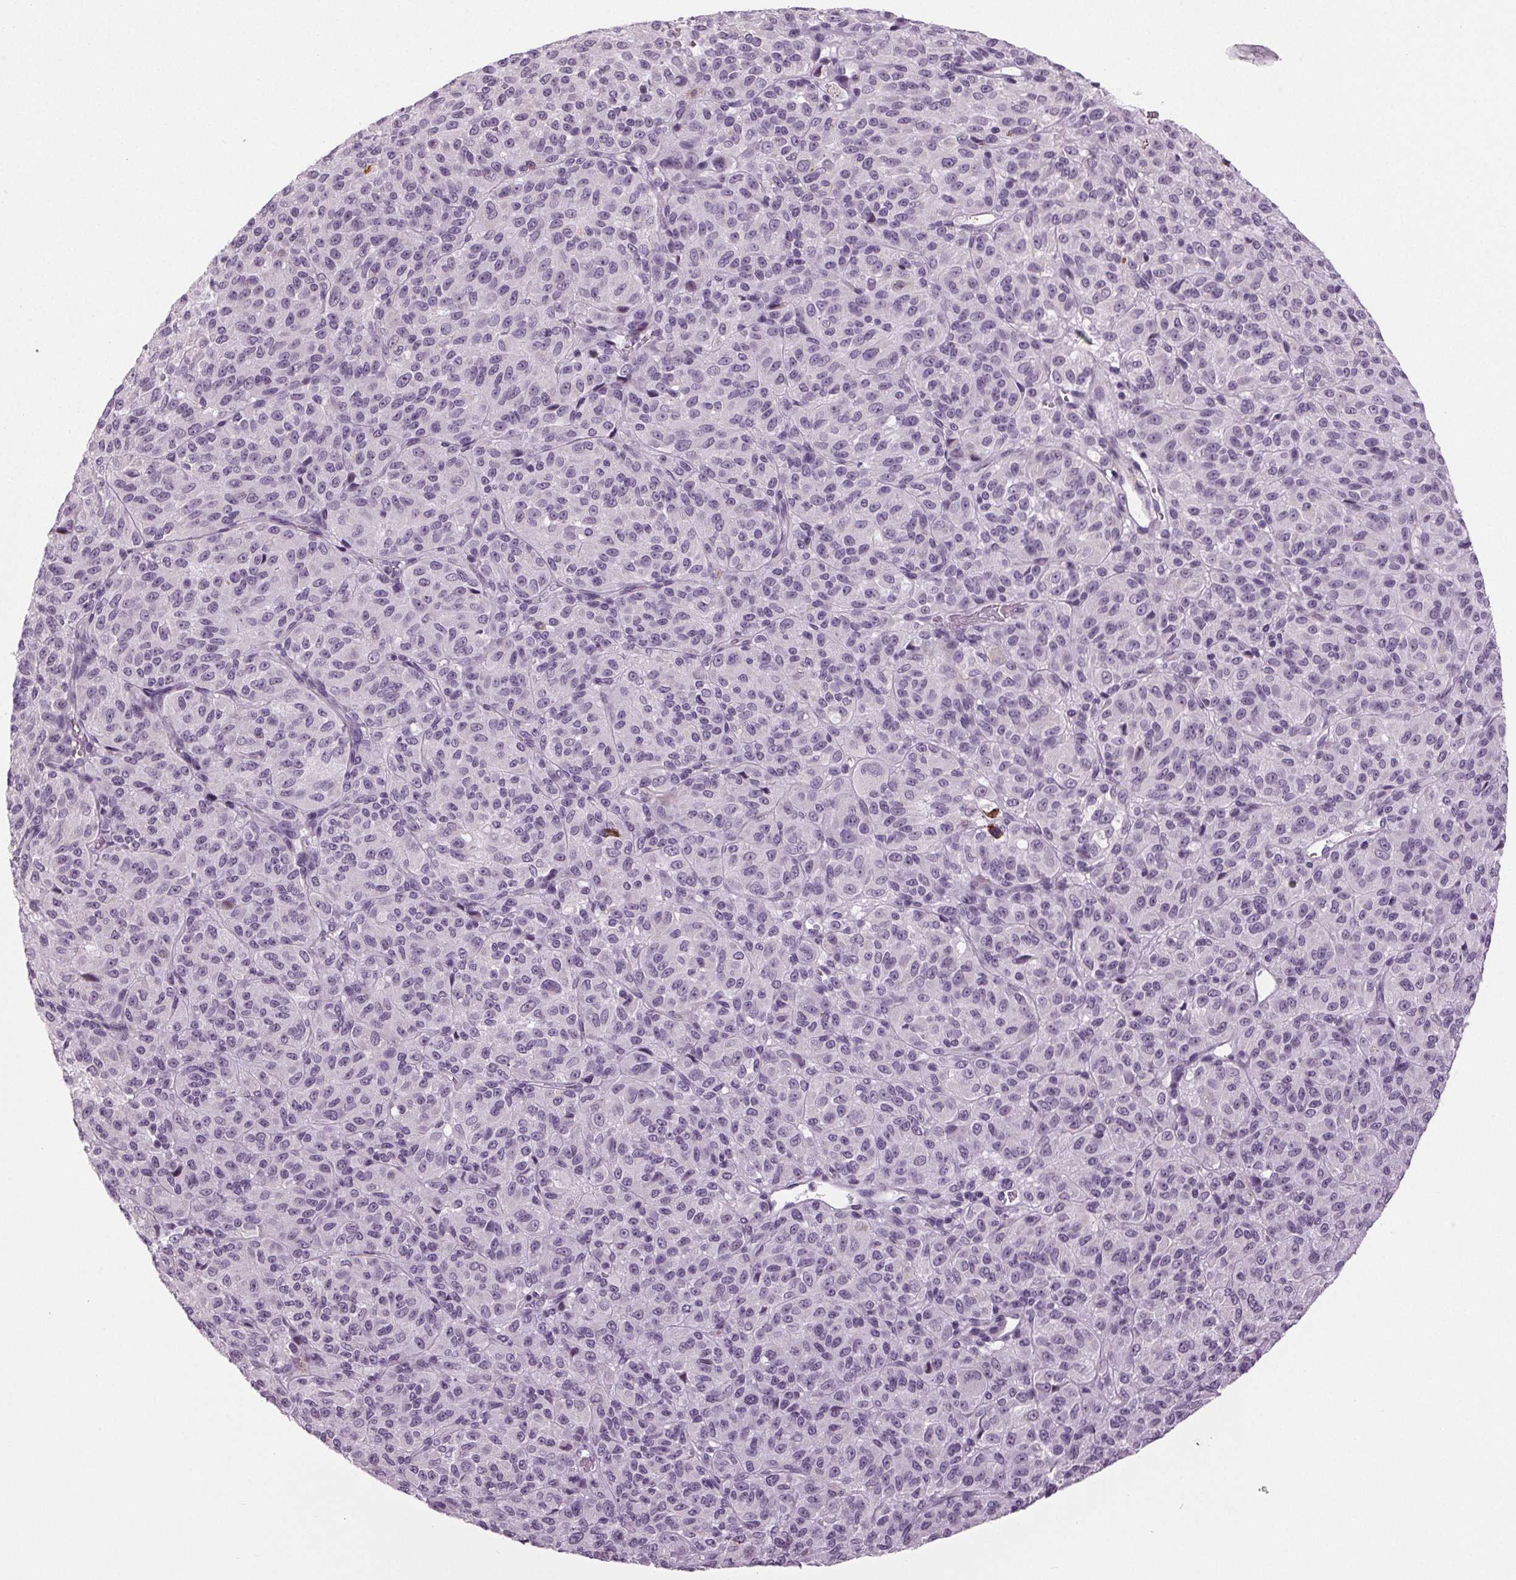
{"staining": {"intensity": "negative", "quantity": "none", "location": "none"}, "tissue": "melanoma", "cell_type": "Tumor cells", "image_type": "cancer", "snomed": [{"axis": "morphology", "description": "Malignant melanoma, Metastatic site"}, {"axis": "topography", "description": "Brain"}], "caption": "An image of human malignant melanoma (metastatic site) is negative for staining in tumor cells.", "gene": "DNAH12", "patient": {"sex": "female", "age": 56}}